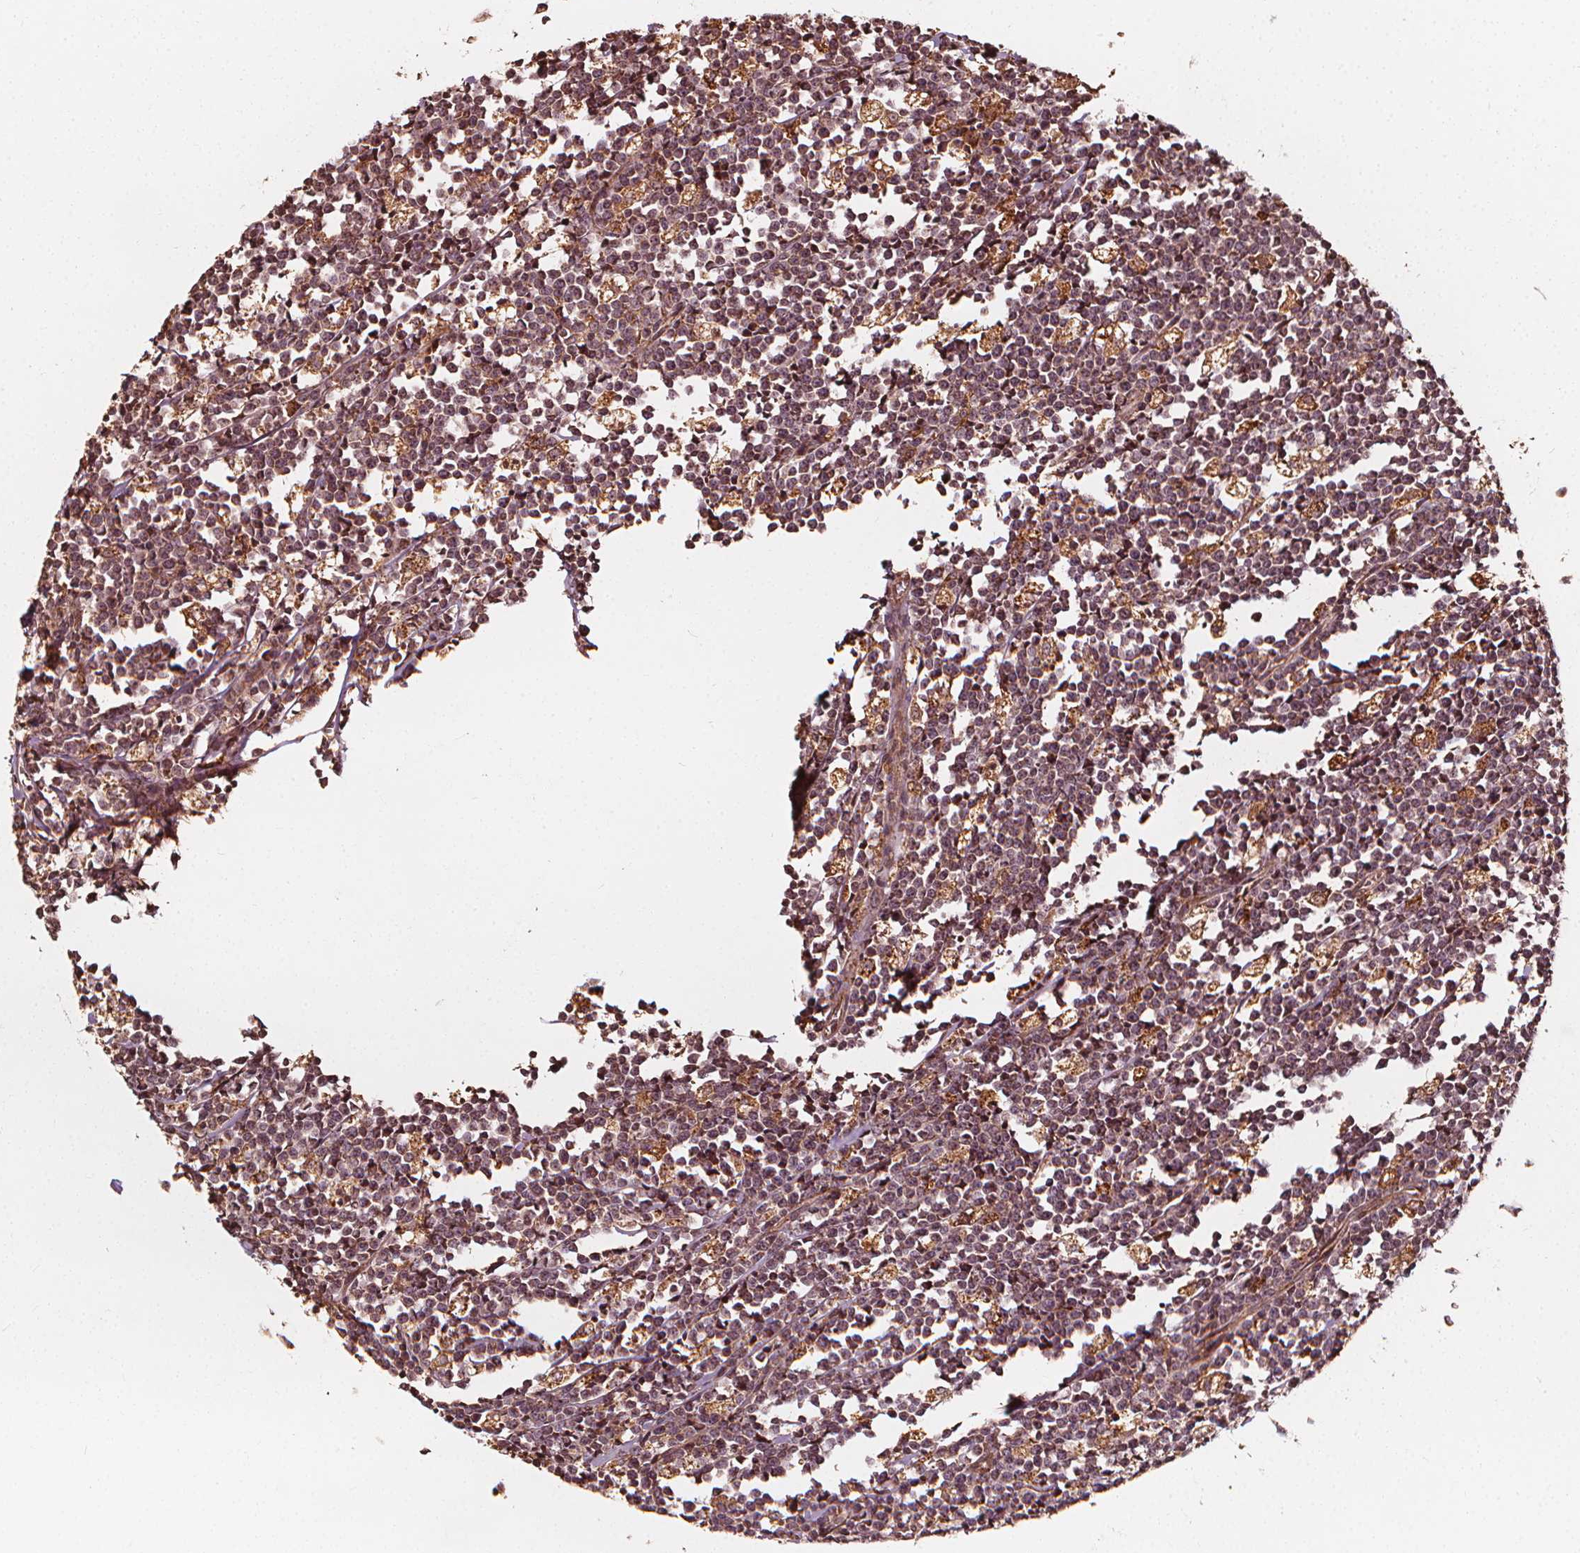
{"staining": {"intensity": "moderate", "quantity": ">75%", "location": "cytoplasmic/membranous"}, "tissue": "lymphoma", "cell_type": "Tumor cells", "image_type": "cancer", "snomed": [{"axis": "morphology", "description": "Malignant lymphoma, non-Hodgkin's type, High grade"}, {"axis": "topography", "description": "Small intestine"}], "caption": "Immunohistochemistry micrograph of lymphoma stained for a protein (brown), which reveals medium levels of moderate cytoplasmic/membranous expression in approximately >75% of tumor cells.", "gene": "NPC1", "patient": {"sex": "female", "age": 56}}